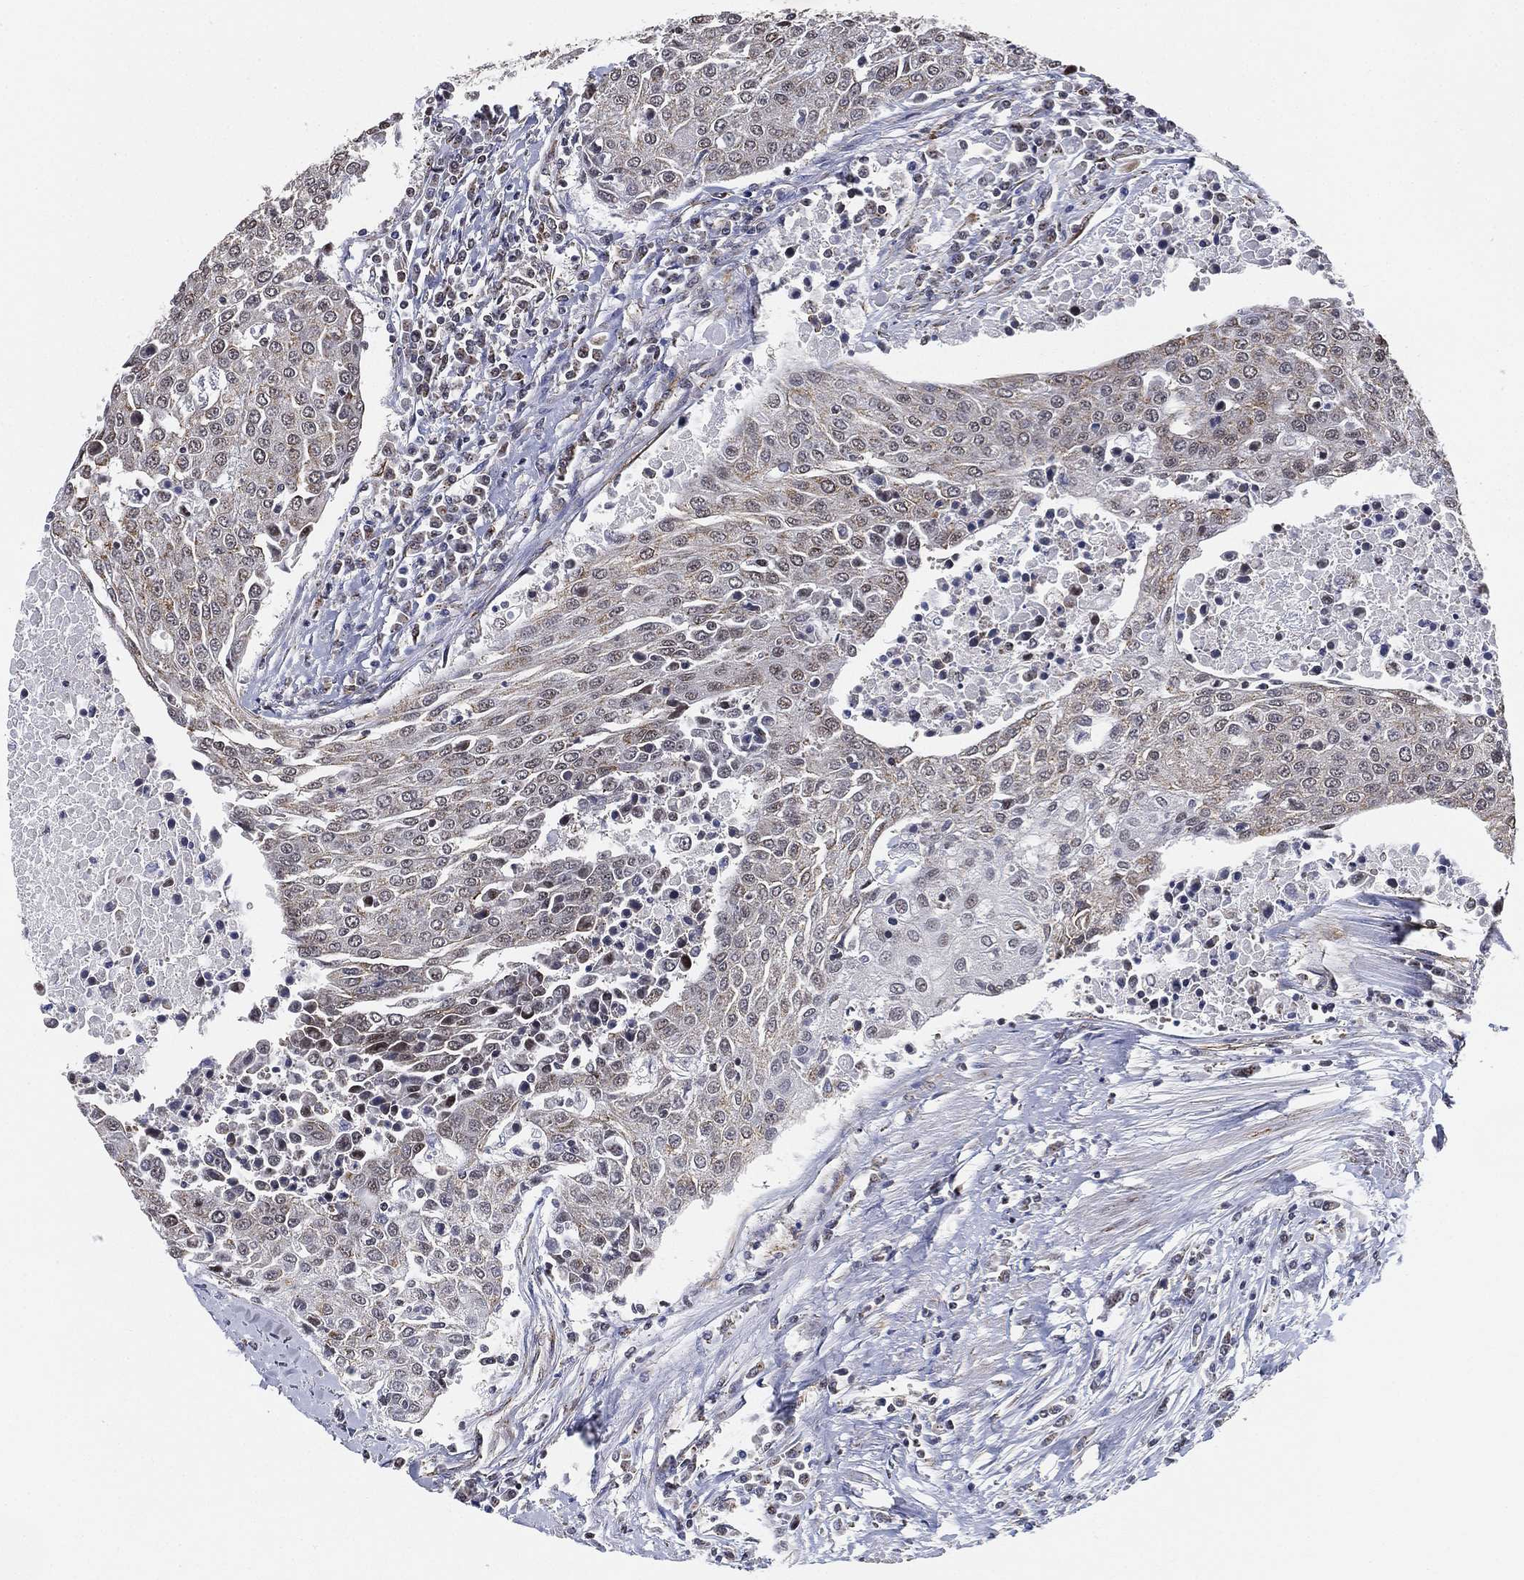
{"staining": {"intensity": "negative", "quantity": "none", "location": "none"}, "tissue": "urothelial cancer", "cell_type": "Tumor cells", "image_type": "cancer", "snomed": [{"axis": "morphology", "description": "Urothelial carcinoma, High grade"}, {"axis": "topography", "description": "Urinary bladder"}], "caption": "High power microscopy histopathology image of an immunohistochemistry image of urothelial cancer, revealing no significant expression in tumor cells. (DAB (3,3'-diaminobenzidine) IHC visualized using brightfield microscopy, high magnification).", "gene": "RSRC2", "patient": {"sex": "female", "age": 85}}